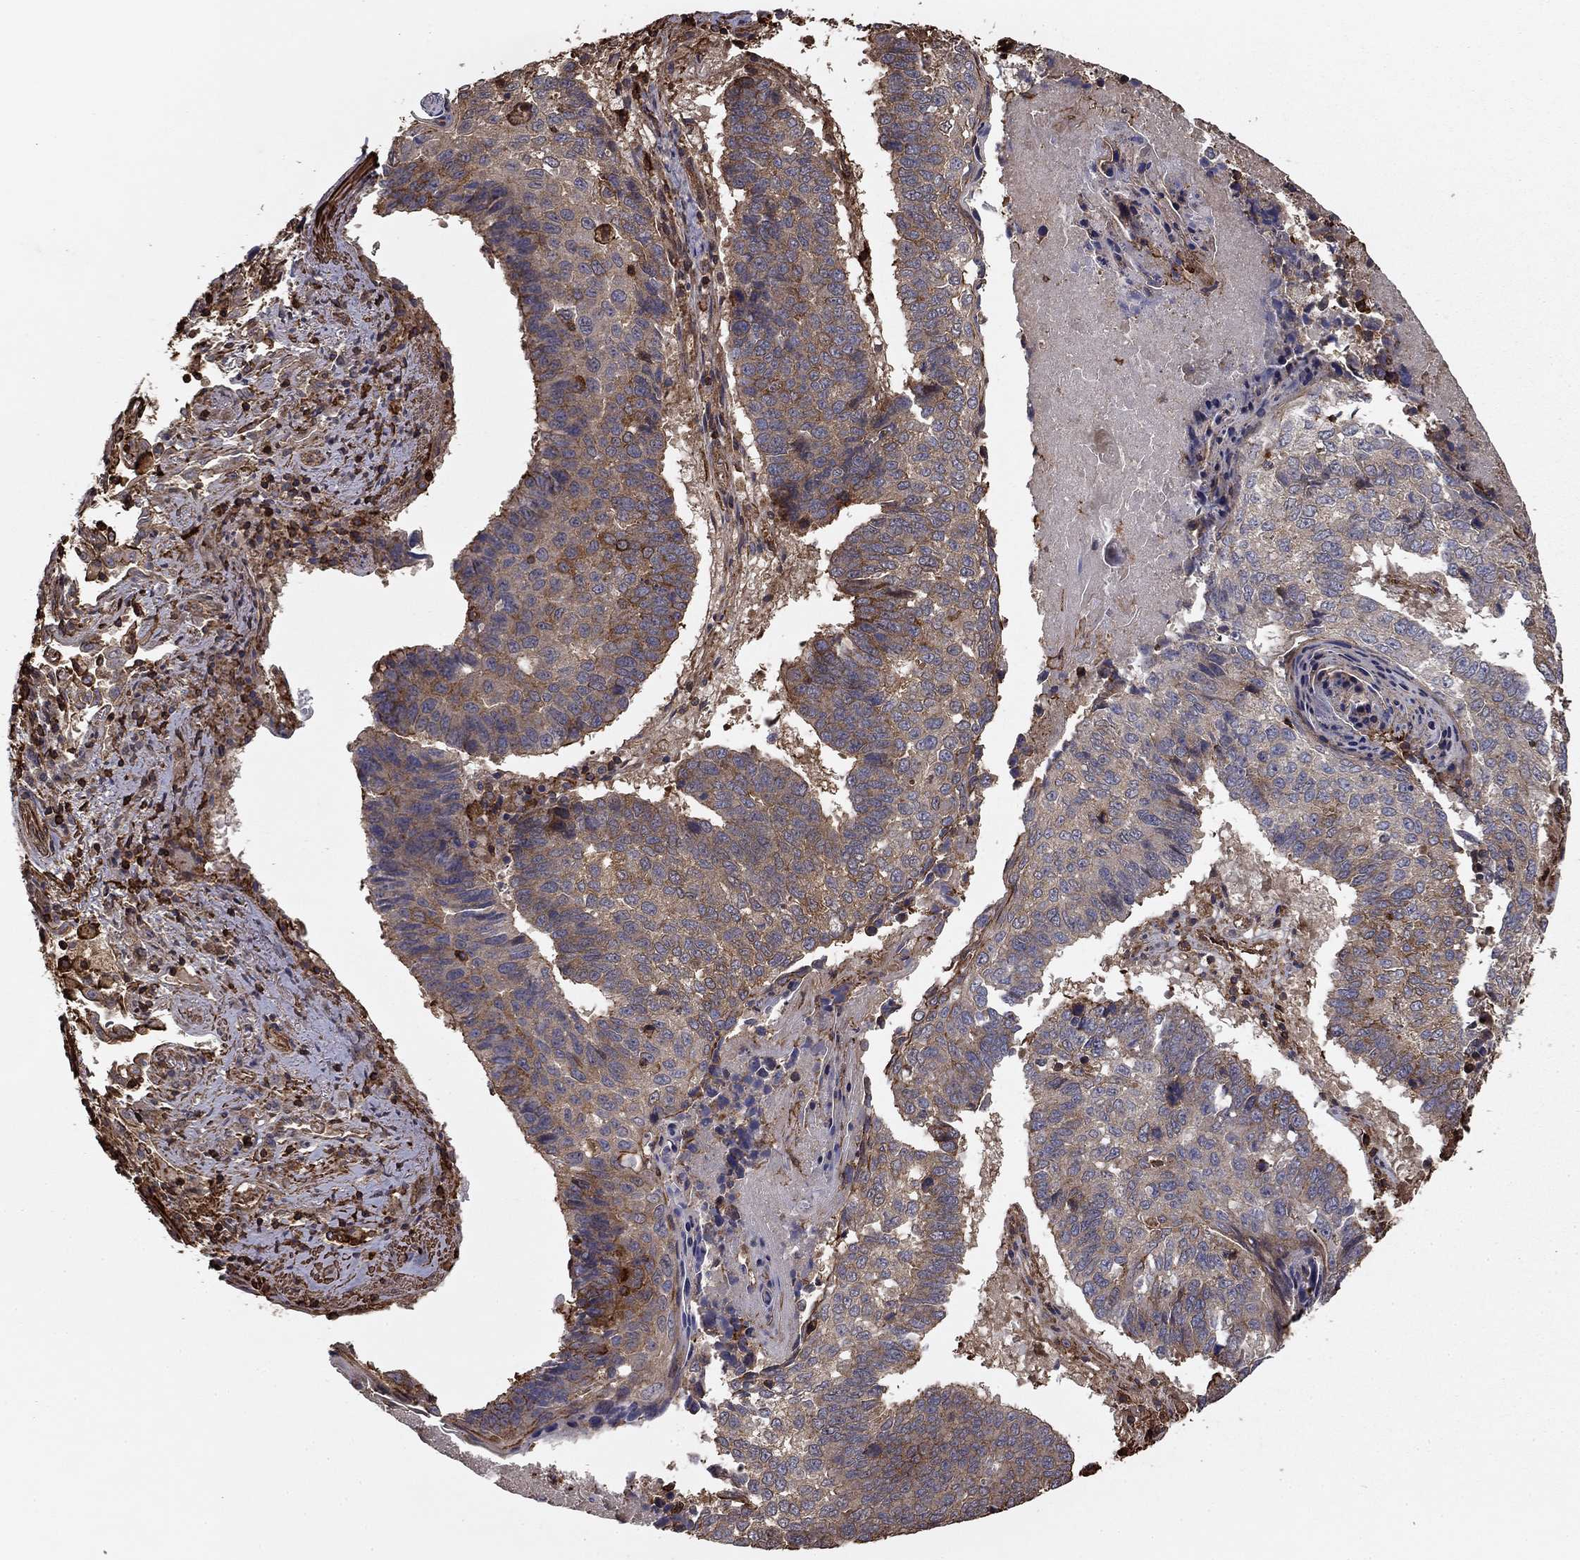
{"staining": {"intensity": "weak", "quantity": "<25%", "location": "cytoplasmic/membranous"}, "tissue": "lung cancer", "cell_type": "Tumor cells", "image_type": "cancer", "snomed": [{"axis": "morphology", "description": "Squamous cell carcinoma, NOS"}, {"axis": "topography", "description": "Lung"}], "caption": "Tumor cells are negative for protein expression in human lung squamous cell carcinoma. (DAB (3,3'-diaminobenzidine) immunohistochemistry (IHC) with hematoxylin counter stain).", "gene": "HABP4", "patient": {"sex": "male", "age": 73}}